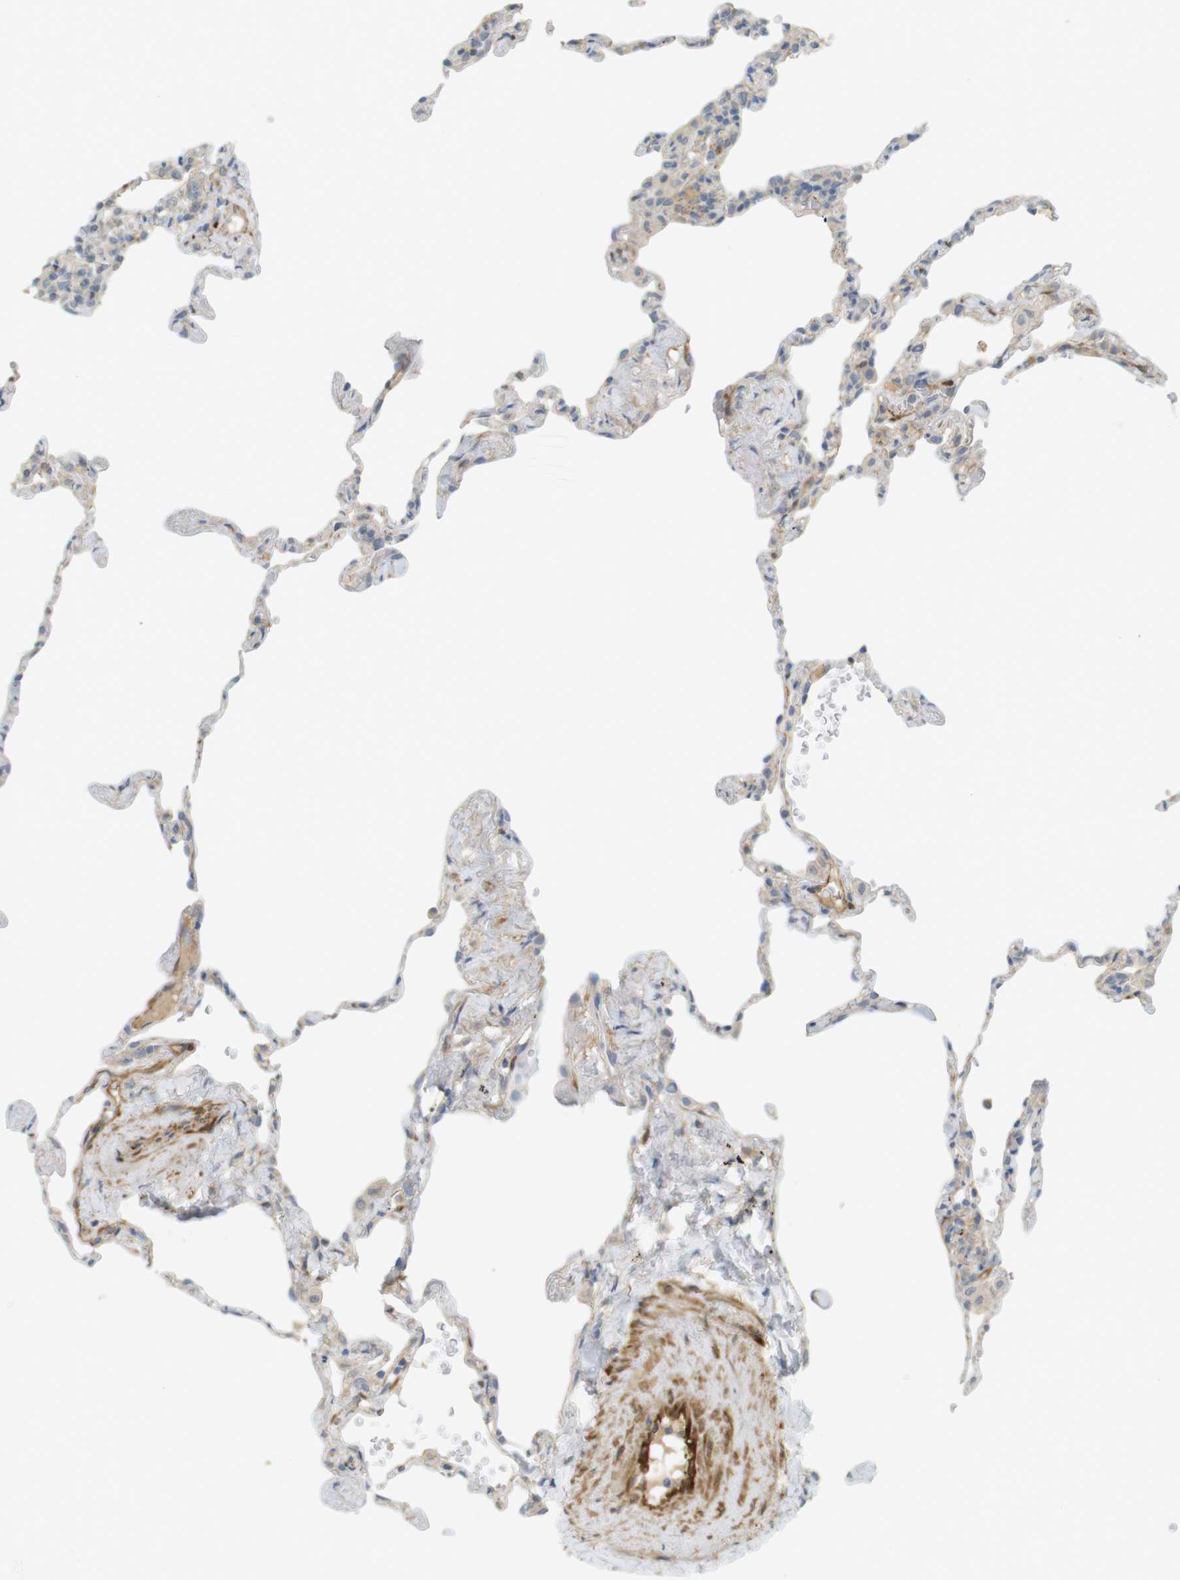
{"staining": {"intensity": "weak", "quantity": "25%-75%", "location": "cytoplasmic/membranous"}, "tissue": "lung", "cell_type": "Alveolar cells", "image_type": "normal", "snomed": [{"axis": "morphology", "description": "Normal tissue, NOS"}, {"axis": "topography", "description": "Lung"}], "caption": "The histopathology image demonstrates staining of unremarkable lung, revealing weak cytoplasmic/membranous protein expression (brown color) within alveolar cells.", "gene": "PDE3A", "patient": {"sex": "male", "age": 59}}